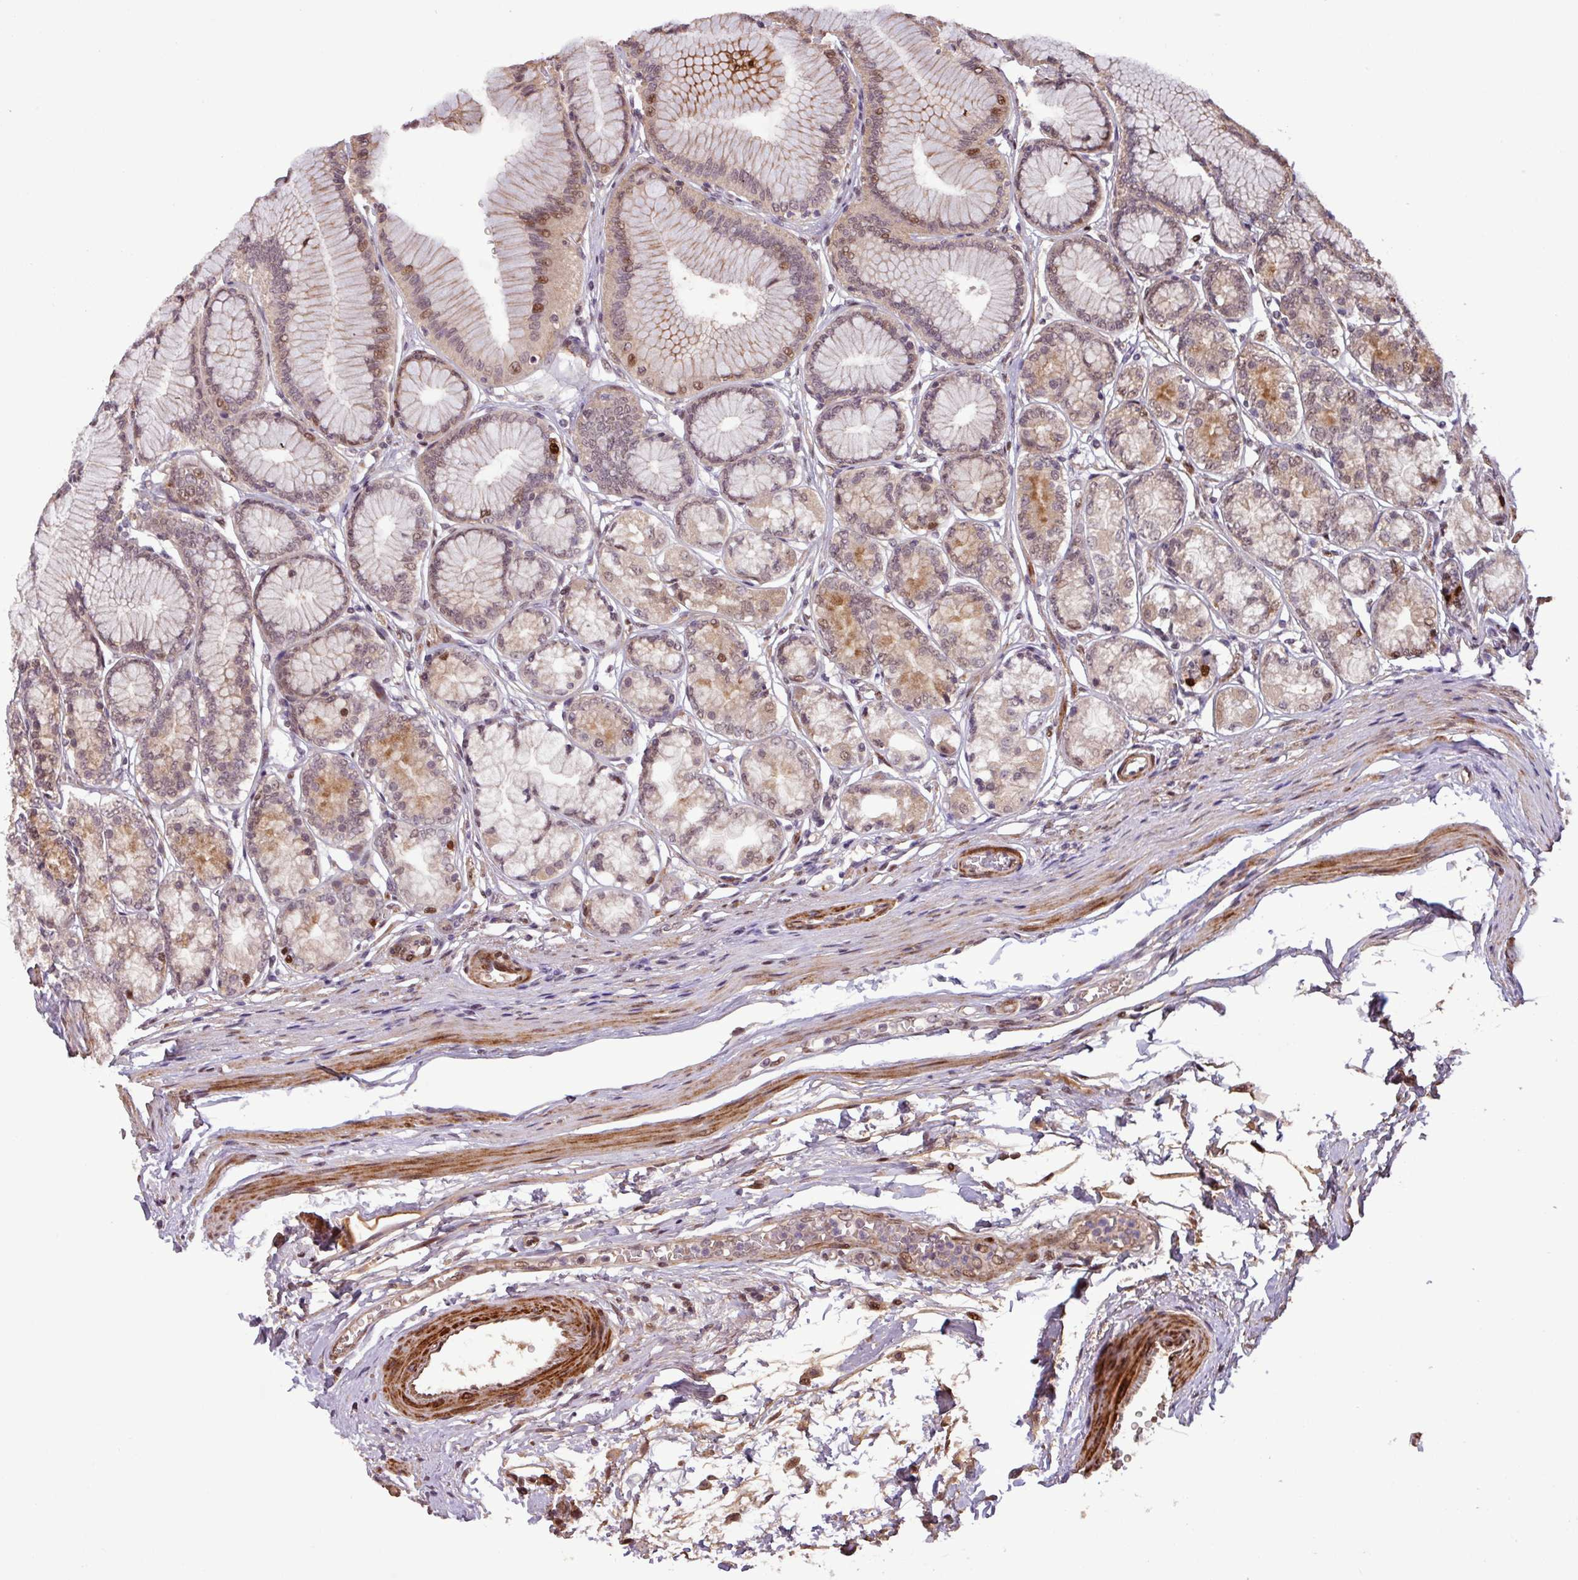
{"staining": {"intensity": "strong", "quantity": "25%-75%", "location": "cytoplasmic/membranous,nuclear"}, "tissue": "stomach", "cell_type": "Glandular cells", "image_type": "normal", "snomed": [{"axis": "morphology", "description": "Normal tissue, NOS"}, {"axis": "morphology", "description": "Adenocarcinoma, NOS"}, {"axis": "morphology", "description": "Adenocarcinoma, High grade"}, {"axis": "topography", "description": "Stomach, upper"}, {"axis": "topography", "description": "Stomach"}], "caption": "Protein expression analysis of unremarkable human stomach reveals strong cytoplasmic/membranous,nuclear expression in approximately 25%-75% of glandular cells. (brown staining indicates protein expression, while blue staining denotes nuclei).", "gene": "SLC22A24", "patient": {"sex": "female", "age": 65}}